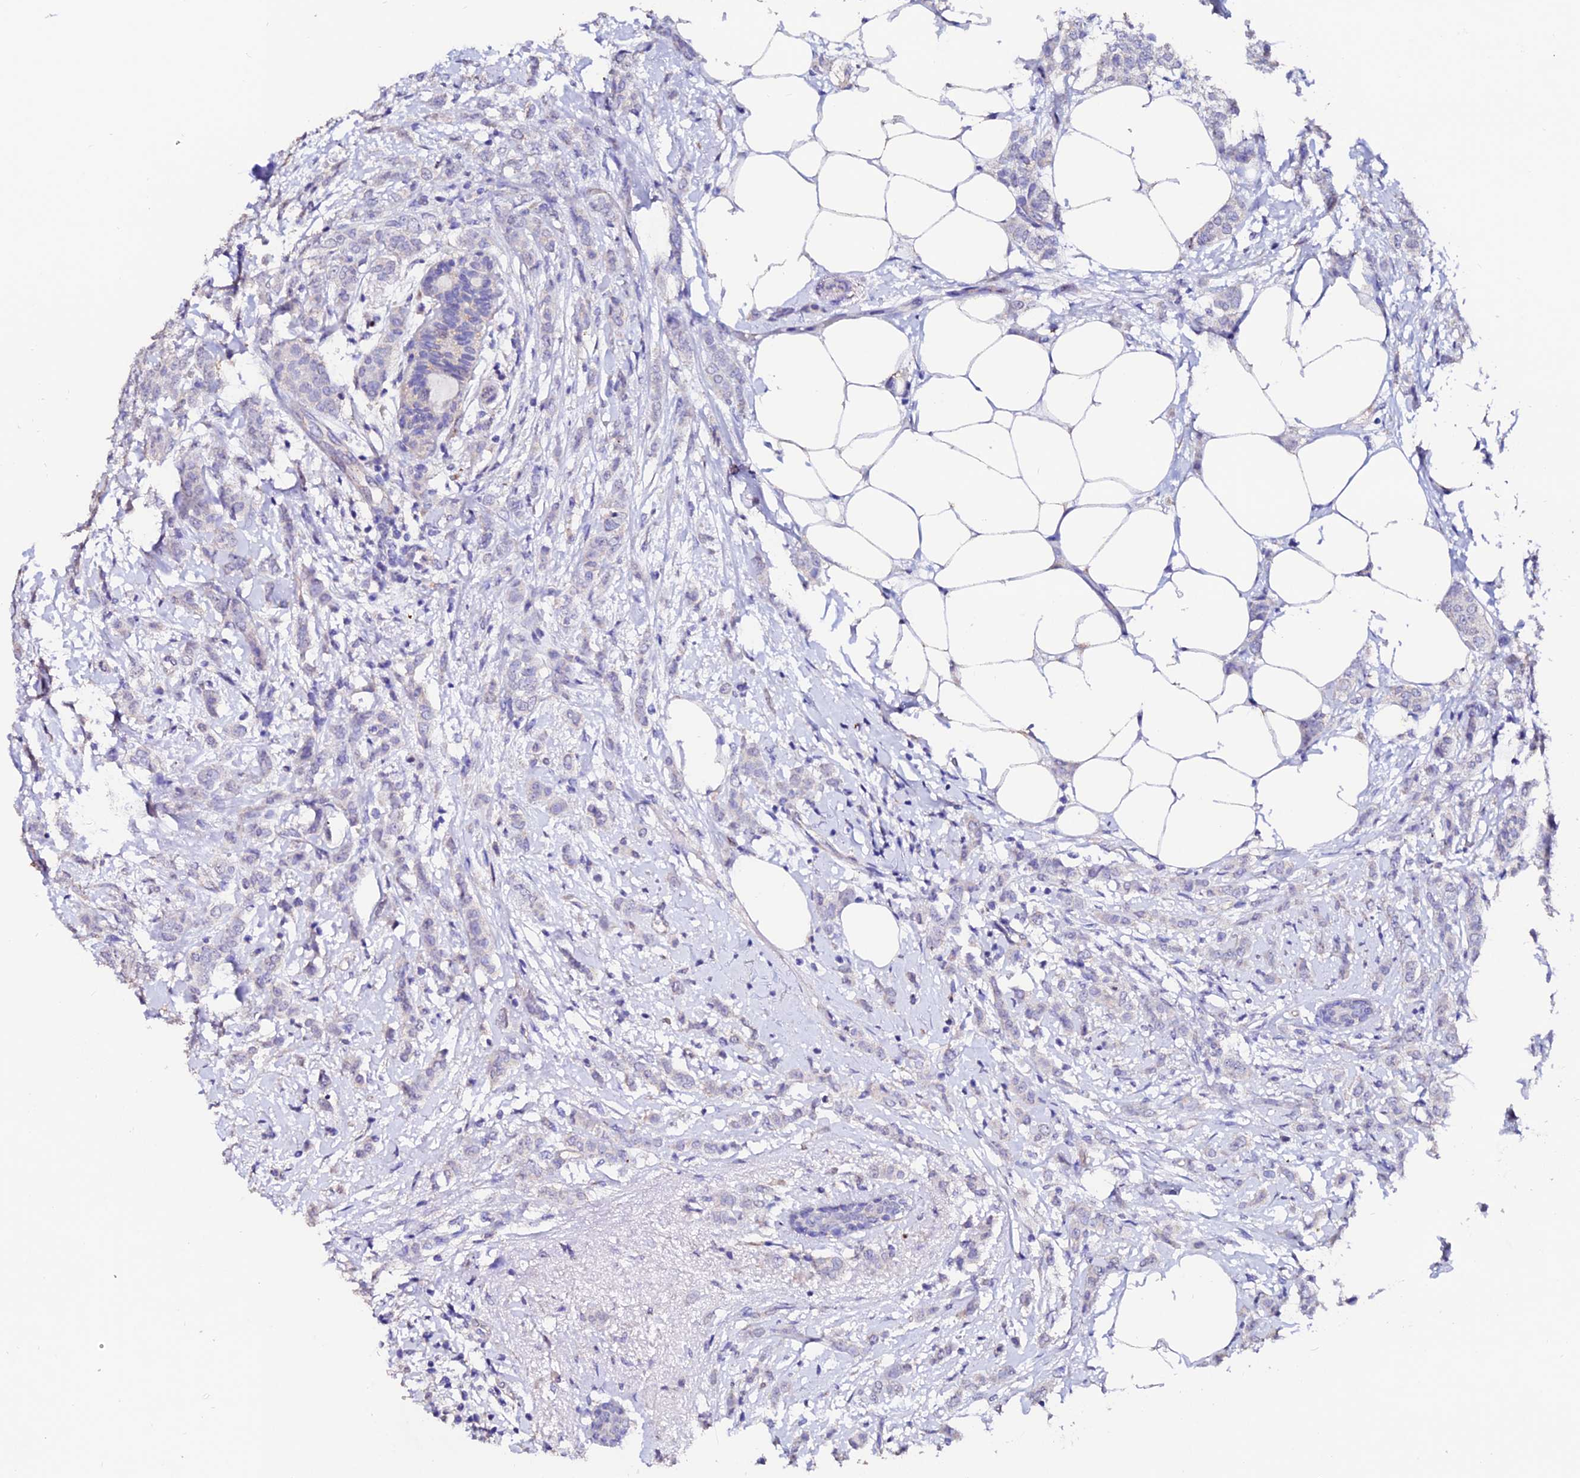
{"staining": {"intensity": "negative", "quantity": "none", "location": "none"}, "tissue": "breast cancer", "cell_type": "Tumor cells", "image_type": "cancer", "snomed": [{"axis": "morphology", "description": "Duct carcinoma"}, {"axis": "topography", "description": "Breast"}], "caption": "The photomicrograph demonstrates no staining of tumor cells in breast intraductal carcinoma.", "gene": "ESM1", "patient": {"sex": "female", "age": 72}}